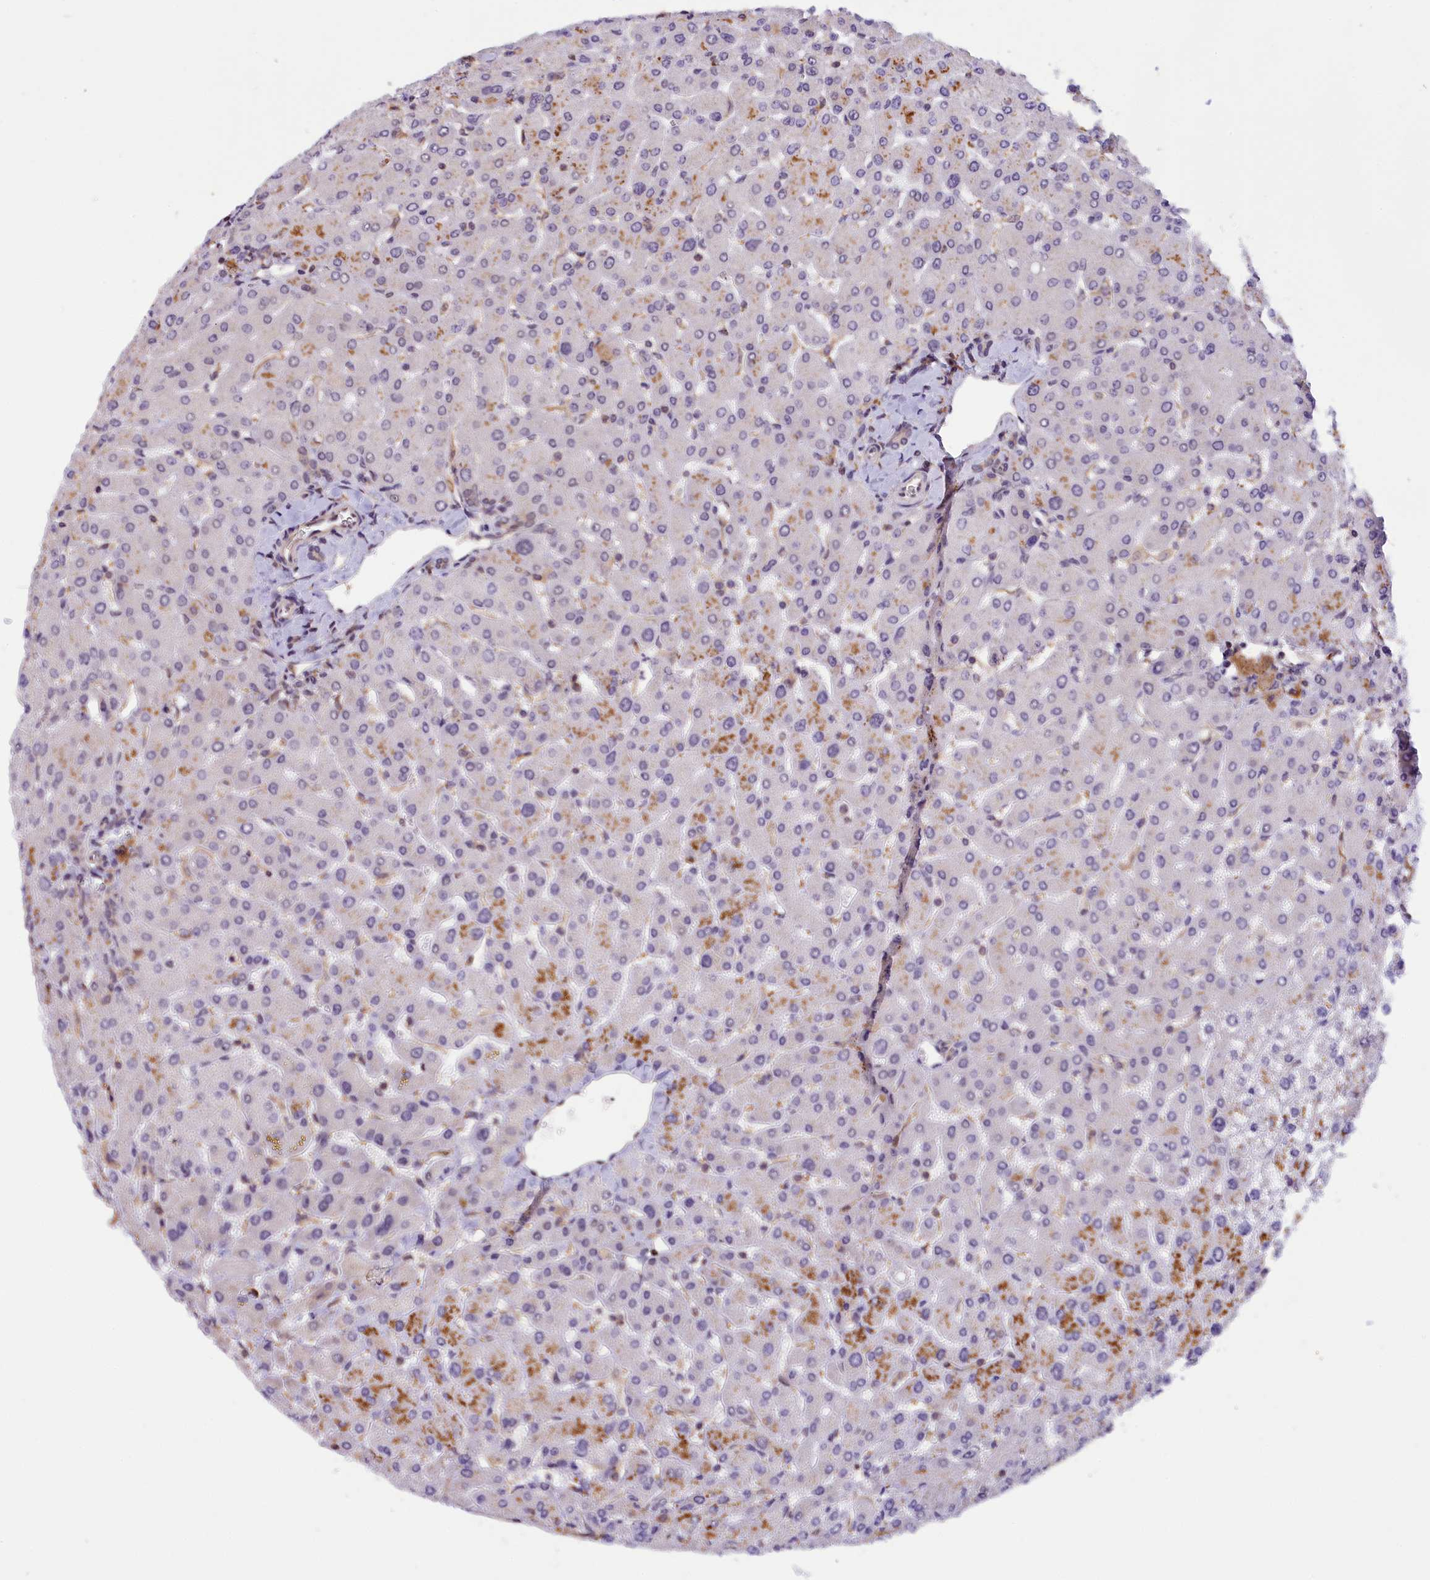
{"staining": {"intensity": "weak", "quantity": "25%-75%", "location": "nuclear"}, "tissue": "liver", "cell_type": "Cholangiocytes", "image_type": "normal", "snomed": [{"axis": "morphology", "description": "Normal tissue, NOS"}, {"axis": "topography", "description": "Liver"}], "caption": "About 25%-75% of cholangiocytes in normal human liver reveal weak nuclear protein expression as visualized by brown immunohistochemical staining.", "gene": "ZC3H4", "patient": {"sex": "male", "age": 55}}